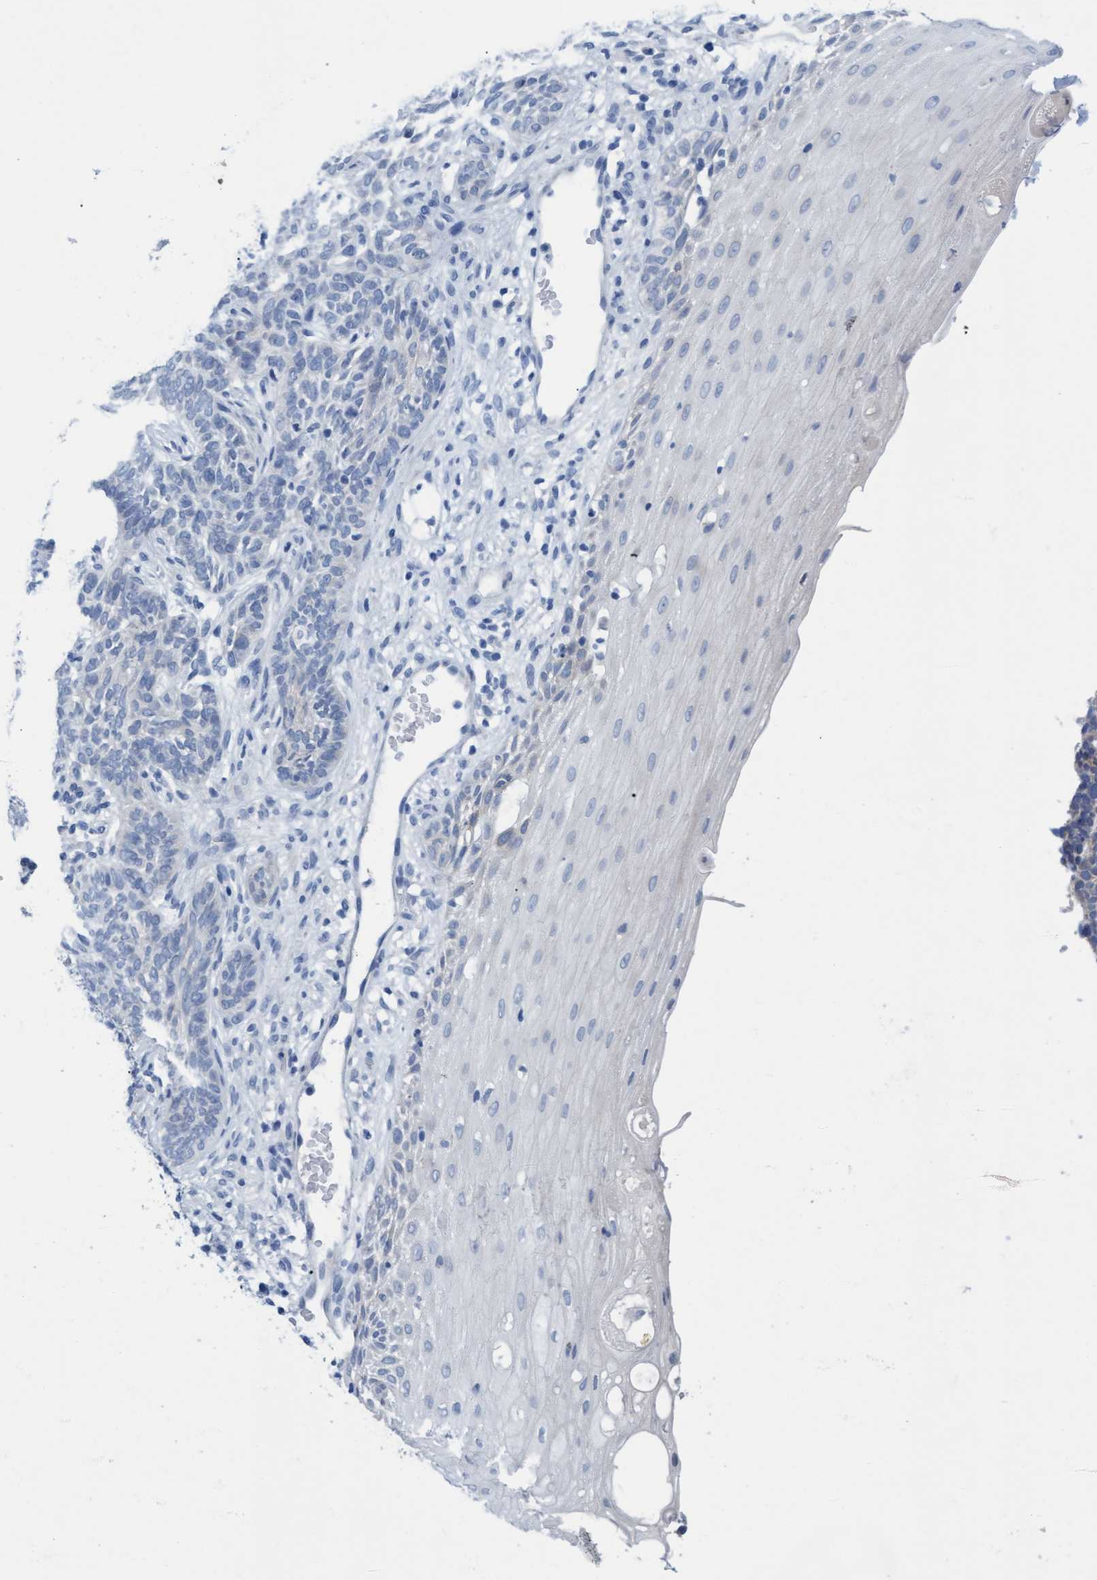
{"staining": {"intensity": "negative", "quantity": "none", "location": "none"}, "tissue": "skin cancer", "cell_type": "Tumor cells", "image_type": "cancer", "snomed": [{"axis": "morphology", "description": "Basal cell carcinoma"}, {"axis": "topography", "description": "Skin"}], "caption": "Human skin cancer stained for a protein using immunohistochemistry exhibits no expression in tumor cells.", "gene": "SSTR3", "patient": {"sex": "male", "age": 87}}